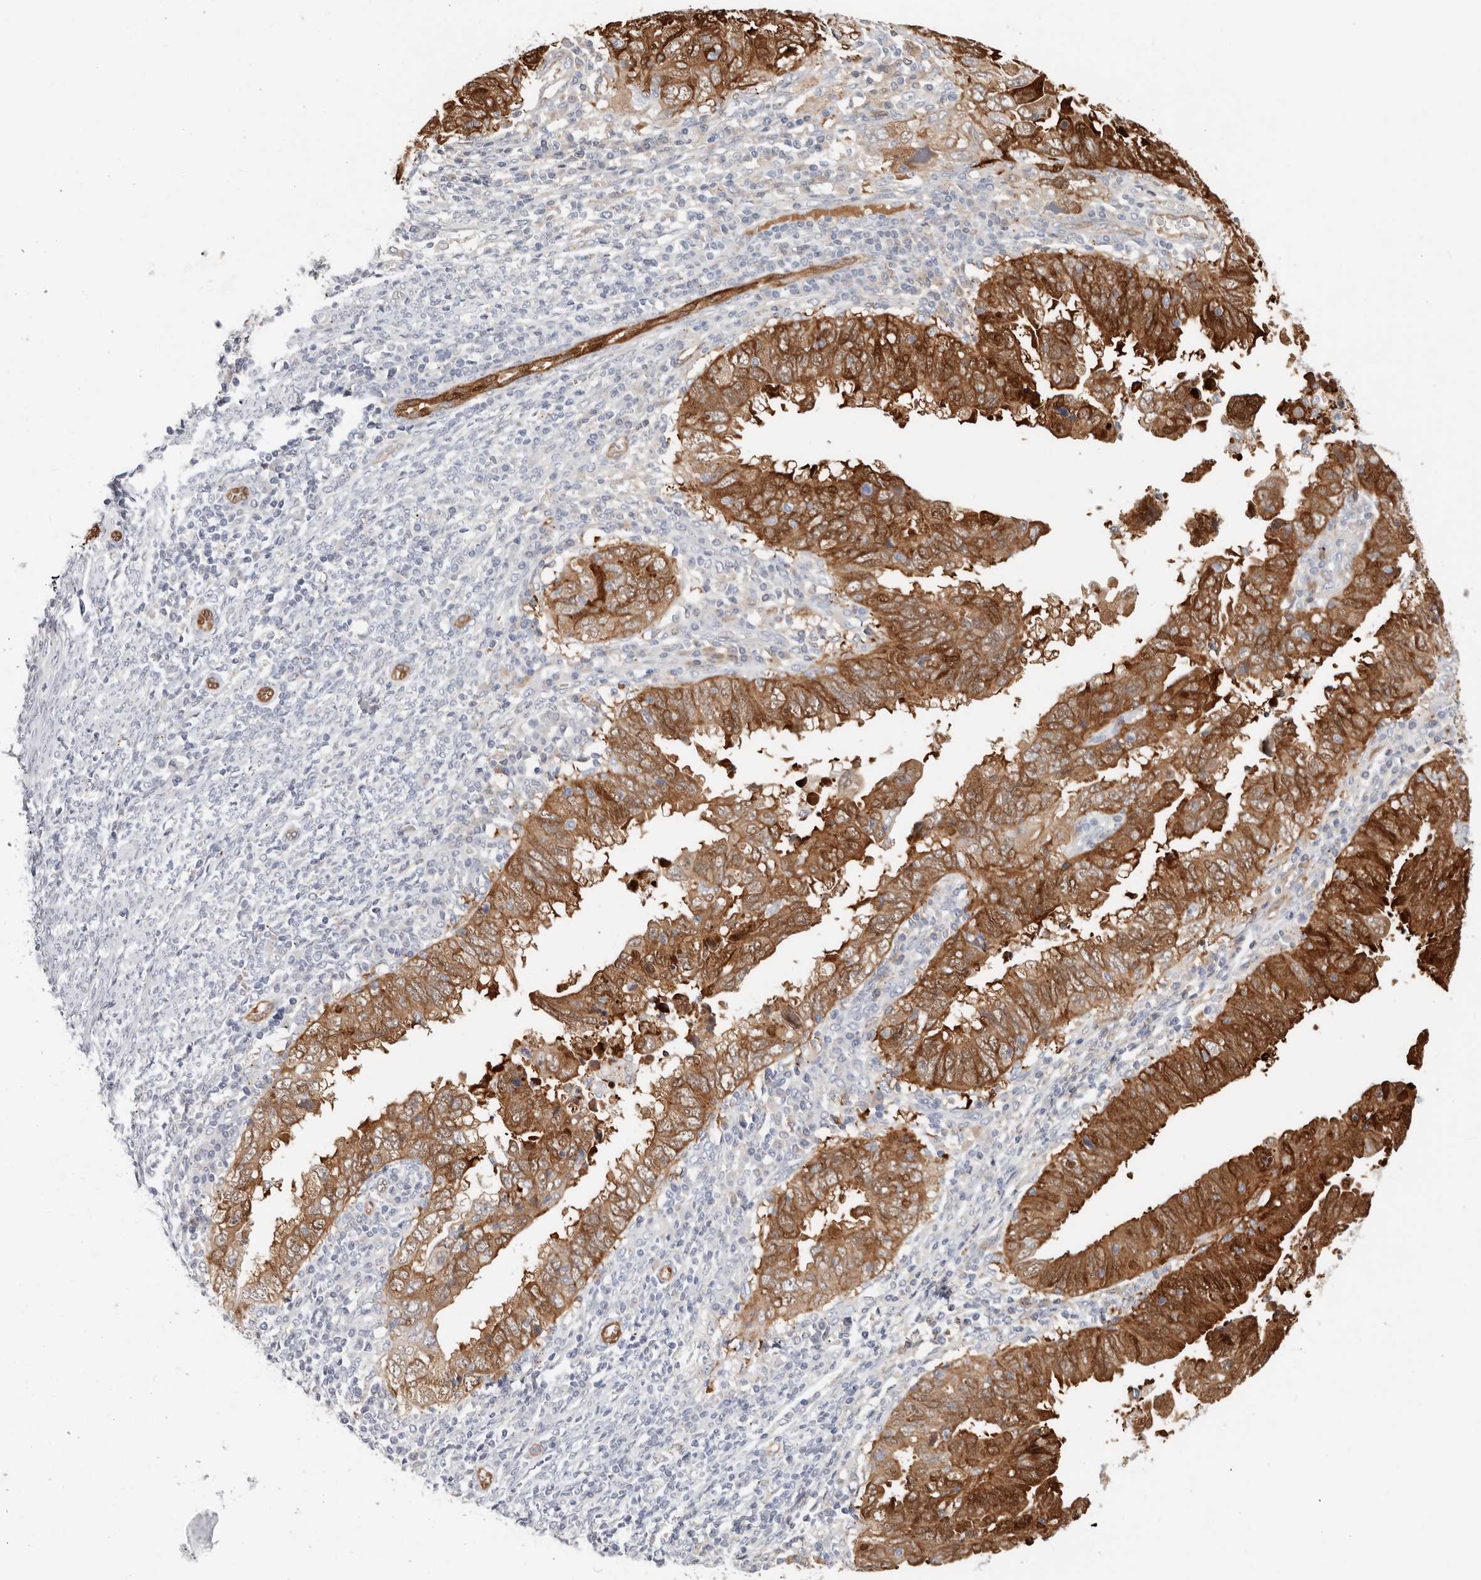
{"staining": {"intensity": "strong", "quantity": ">75%", "location": "cytoplasmic/membranous,nuclear"}, "tissue": "endometrial cancer", "cell_type": "Tumor cells", "image_type": "cancer", "snomed": [{"axis": "morphology", "description": "Adenocarcinoma, NOS"}, {"axis": "topography", "description": "Uterus"}], "caption": "Human endometrial cancer (adenocarcinoma) stained with a brown dye displays strong cytoplasmic/membranous and nuclear positive positivity in approximately >75% of tumor cells.", "gene": "ZRANB1", "patient": {"sex": "female", "age": 77}}